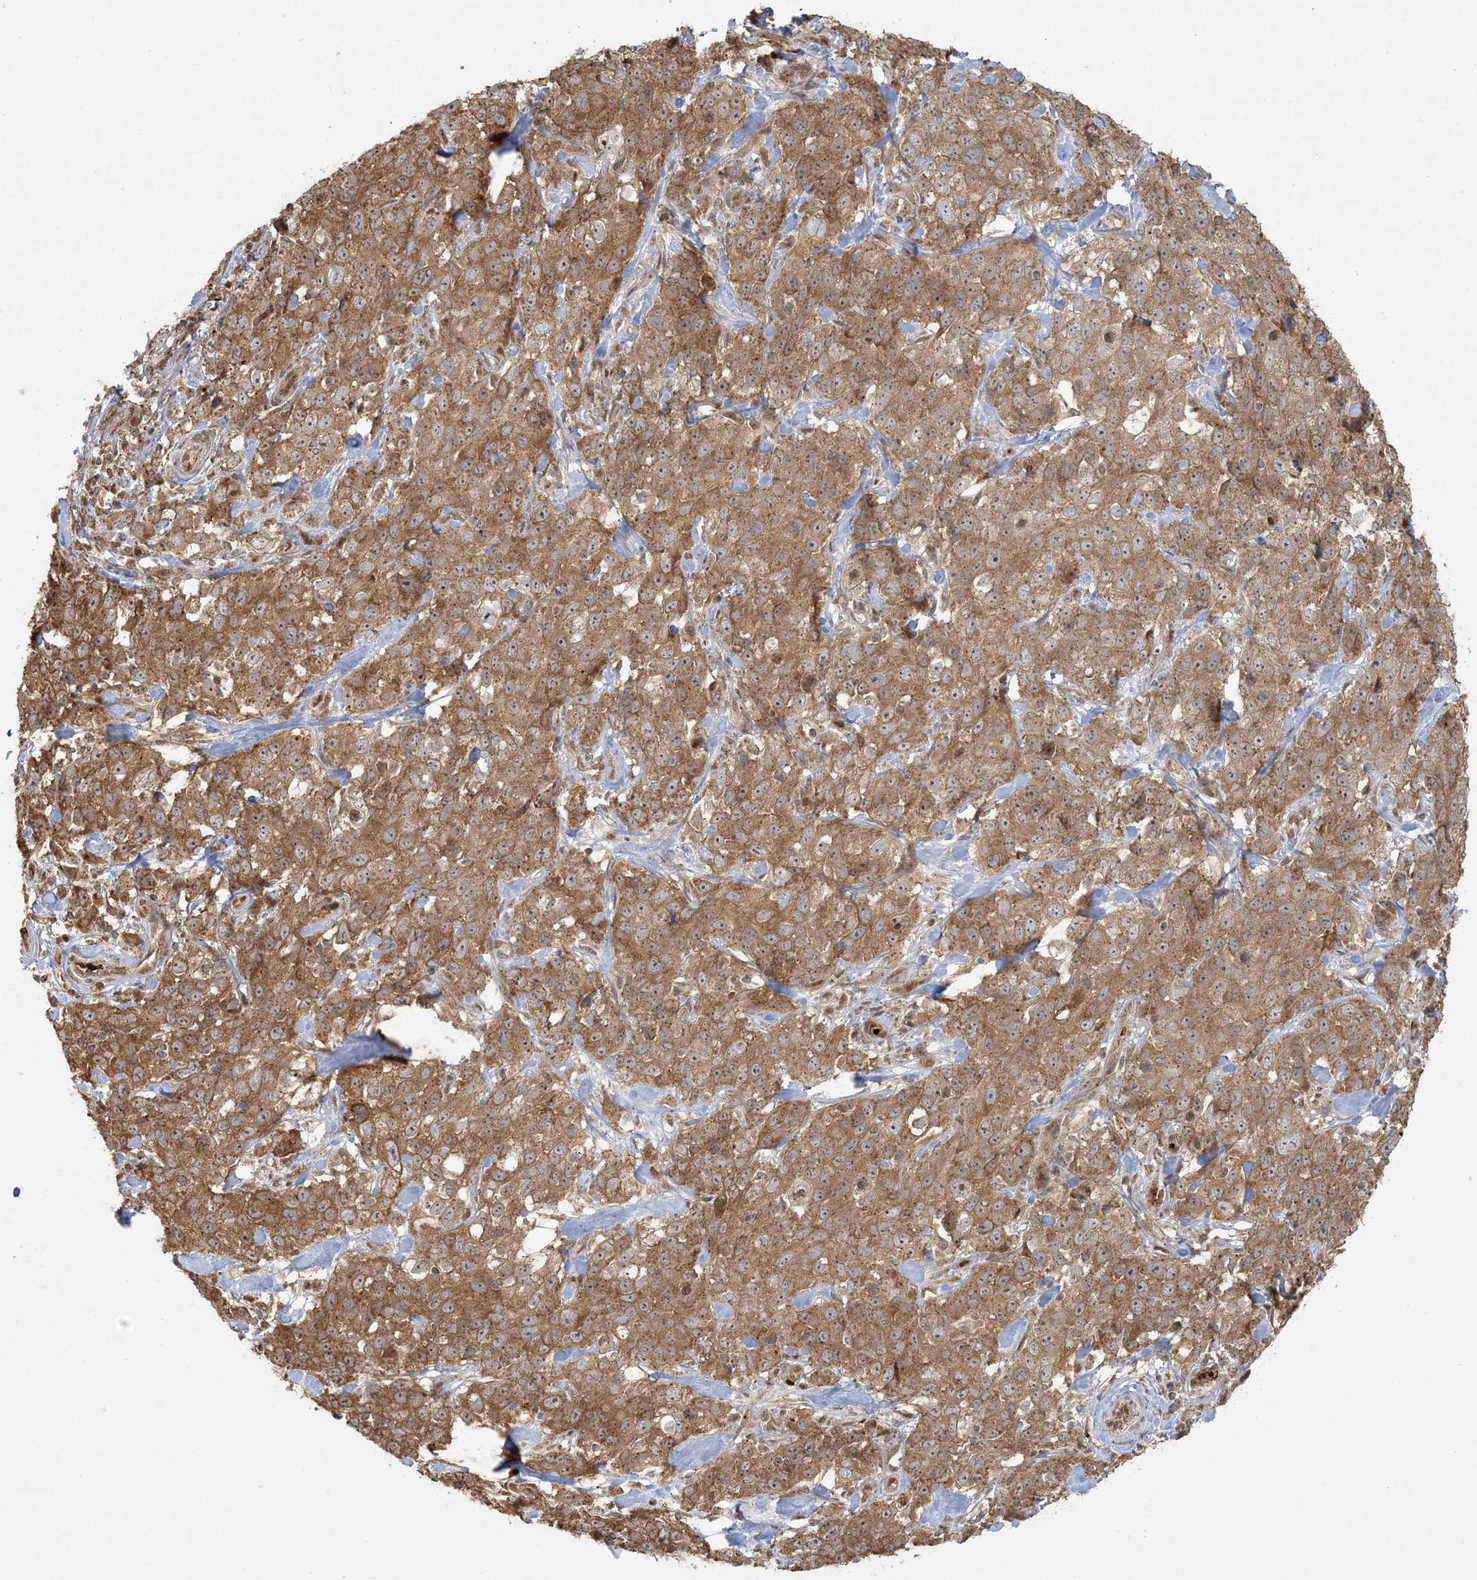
{"staining": {"intensity": "moderate", "quantity": ">75%", "location": "cytoplasmic/membranous"}, "tissue": "stomach cancer", "cell_type": "Tumor cells", "image_type": "cancer", "snomed": [{"axis": "morphology", "description": "Normal tissue, NOS"}, {"axis": "morphology", "description": "Adenocarcinoma, NOS"}, {"axis": "topography", "description": "Lymph node"}, {"axis": "topography", "description": "Stomach"}], "caption": "The micrograph shows staining of stomach cancer, revealing moderate cytoplasmic/membranous protein expression (brown color) within tumor cells.", "gene": "ABCF3", "patient": {"sex": "male", "age": 48}}